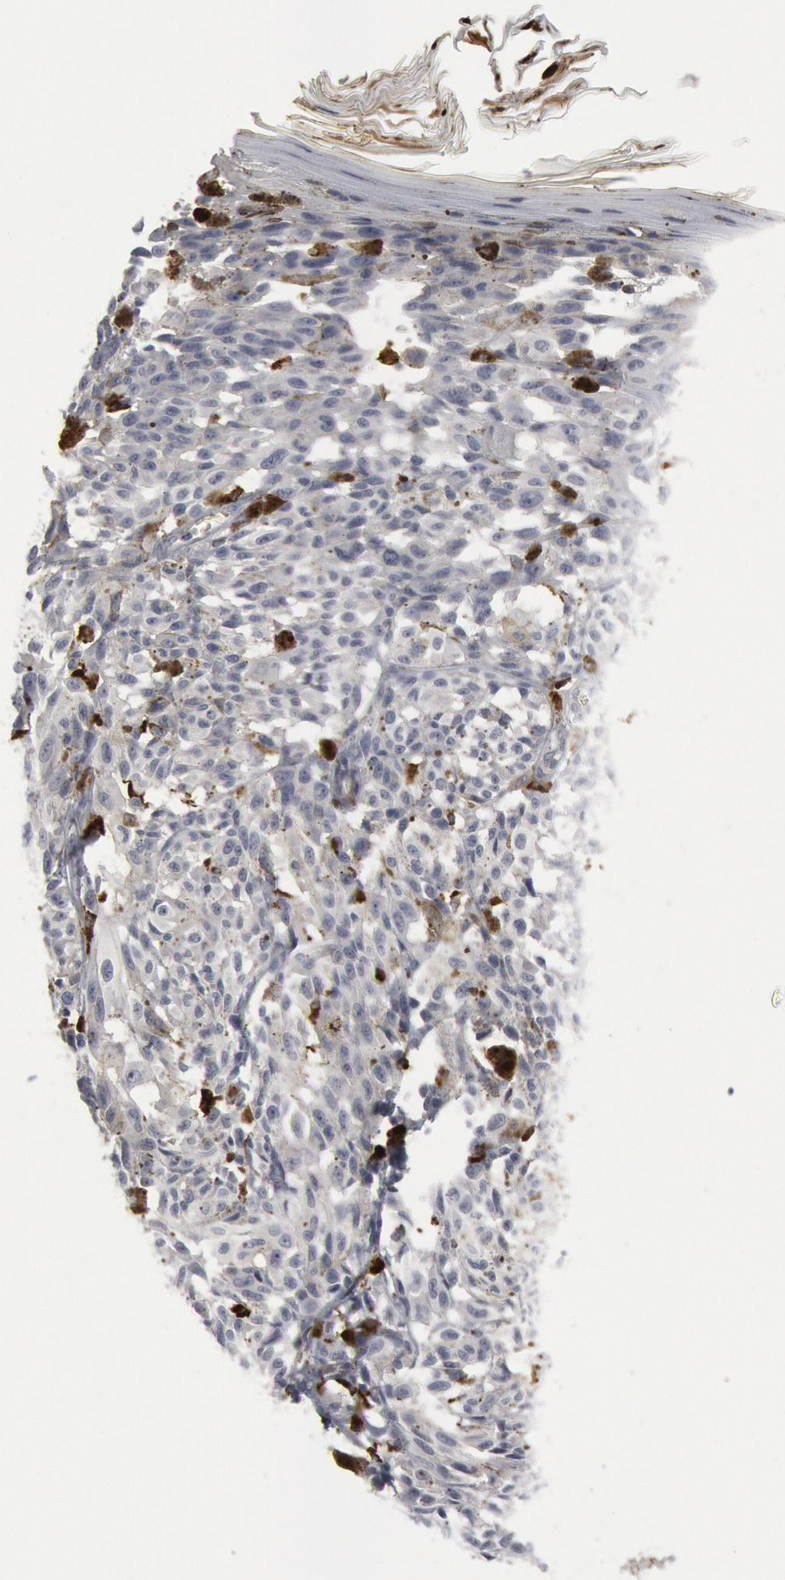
{"staining": {"intensity": "negative", "quantity": "none", "location": "none"}, "tissue": "melanoma", "cell_type": "Tumor cells", "image_type": "cancer", "snomed": [{"axis": "morphology", "description": "Malignant melanoma, NOS"}, {"axis": "topography", "description": "Skin"}], "caption": "Immunohistochemistry histopathology image of neoplastic tissue: malignant melanoma stained with DAB (3,3'-diaminobenzidine) demonstrates no significant protein positivity in tumor cells.", "gene": "C1QC", "patient": {"sex": "female", "age": 72}}